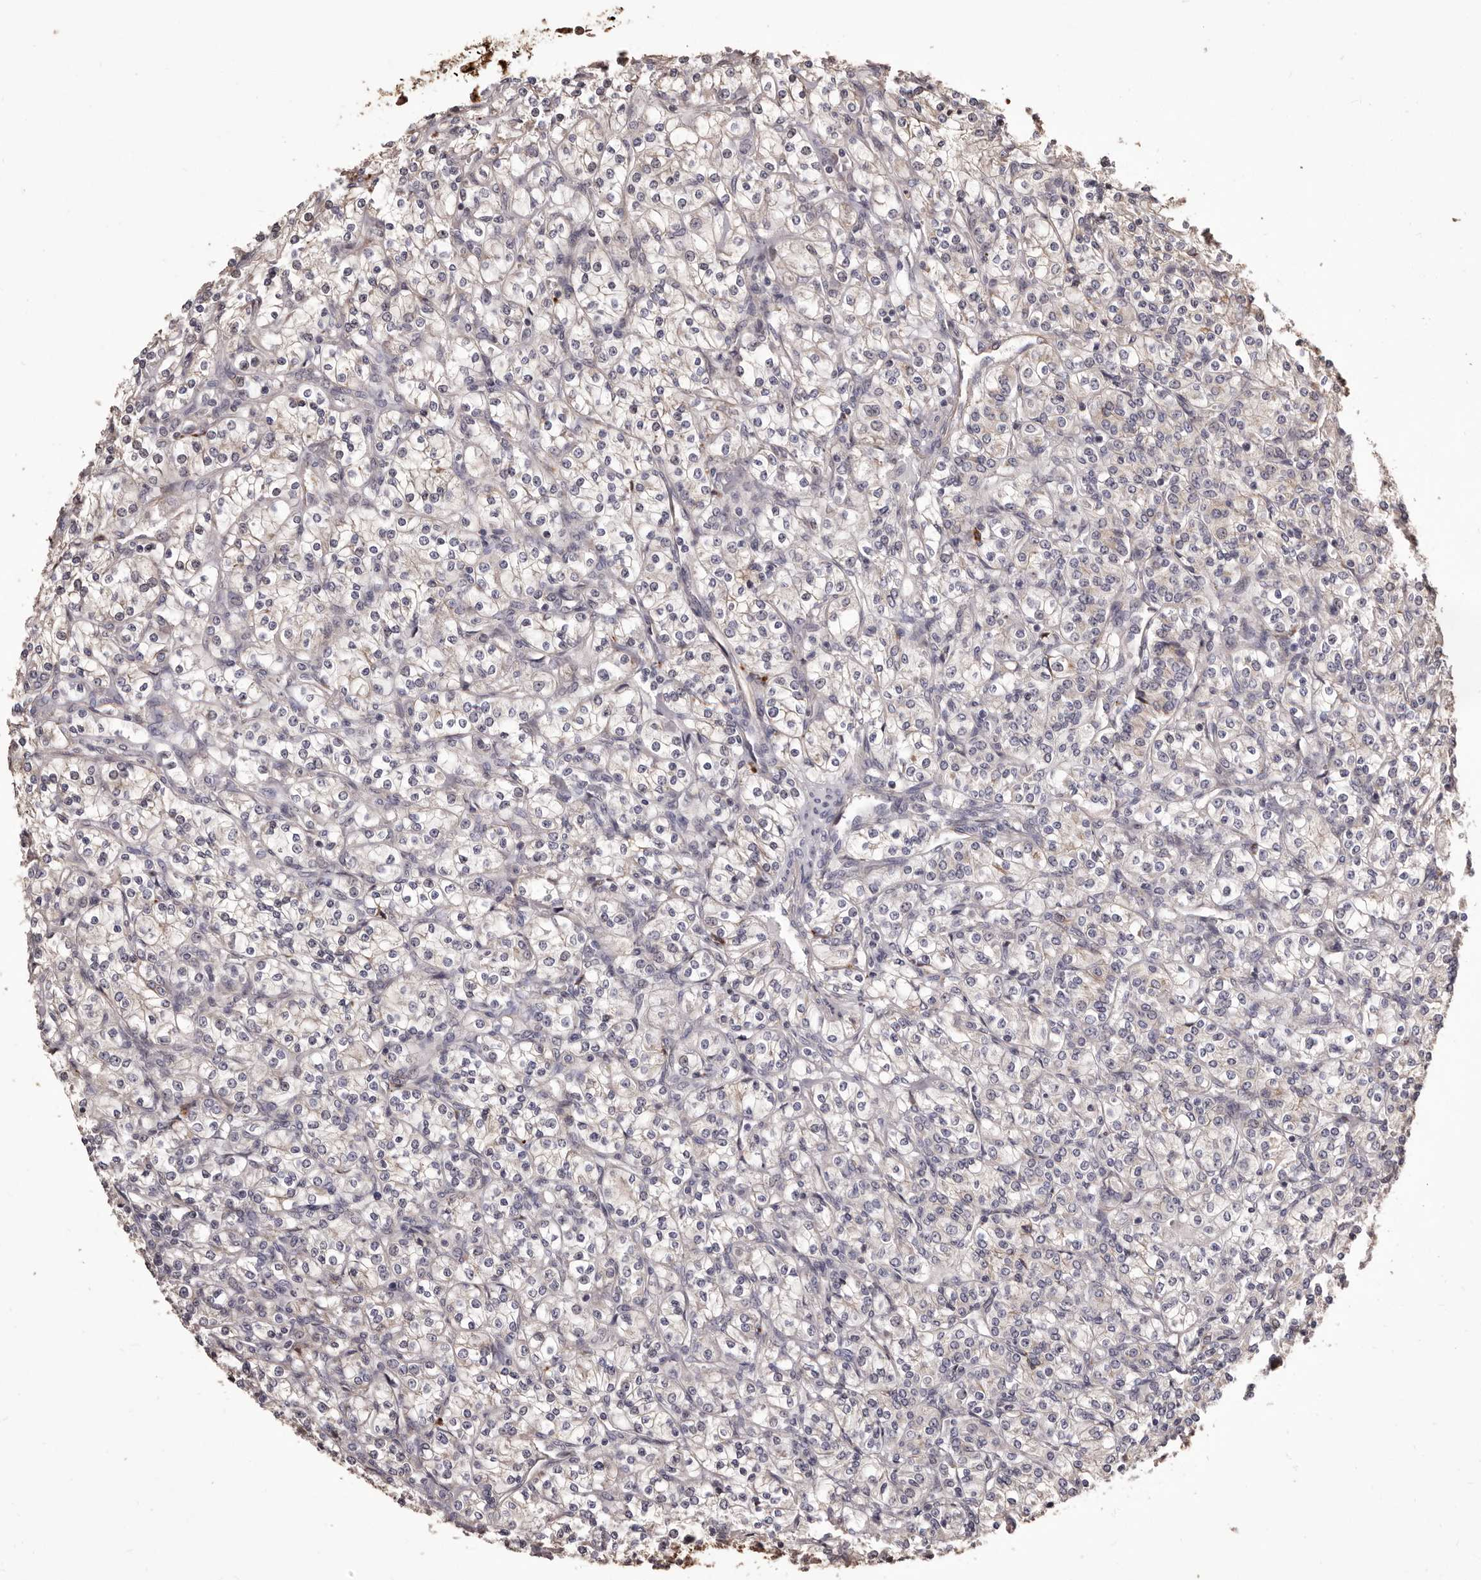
{"staining": {"intensity": "negative", "quantity": "none", "location": "none"}, "tissue": "renal cancer", "cell_type": "Tumor cells", "image_type": "cancer", "snomed": [{"axis": "morphology", "description": "Adenocarcinoma, NOS"}, {"axis": "topography", "description": "Kidney"}], "caption": "Immunohistochemical staining of renal cancer reveals no significant expression in tumor cells. (DAB immunohistochemistry (IHC), high magnification).", "gene": "ALPK1", "patient": {"sex": "male", "age": 77}}